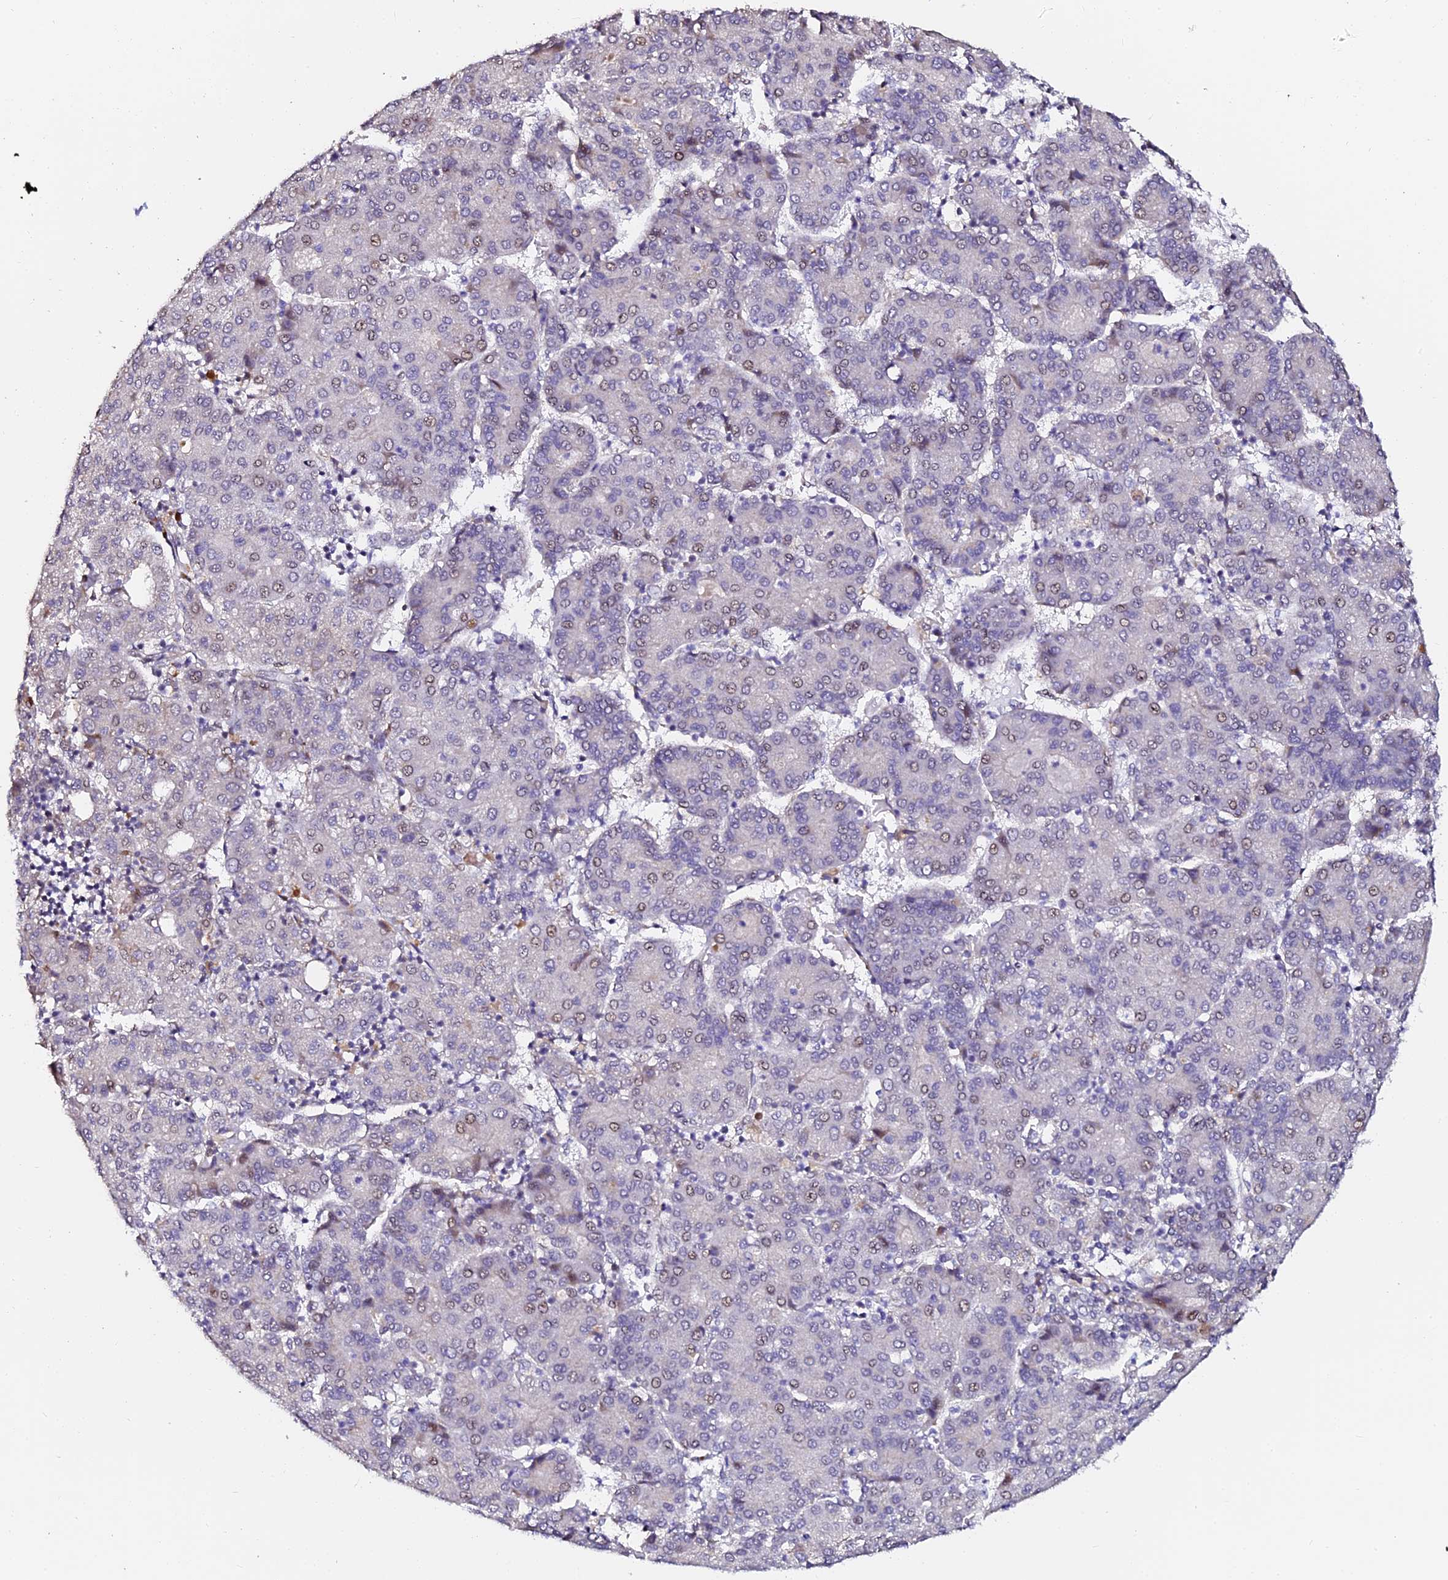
{"staining": {"intensity": "weak", "quantity": "25%-75%", "location": "nuclear"}, "tissue": "liver cancer", "cell_type": "Tumor cells", "image_type": "cancer", "snomed": [{"axis": "morphology", "description": "Carcinoma, Hepatocellular, NOS"}, {"axis": "topography", "description": "Liver"}], "caption": "Protein analysis of liver hepatocellular carcinoma tissue shows weak nuclear positivity in approximately 25%-75% of tumor cells. (DAB (3,3'-diaminobenzidine) IHC with brightfield microscopy, high magnification).", "gene": "GPN3", "patient": {"sex": "male", "age": 65}}